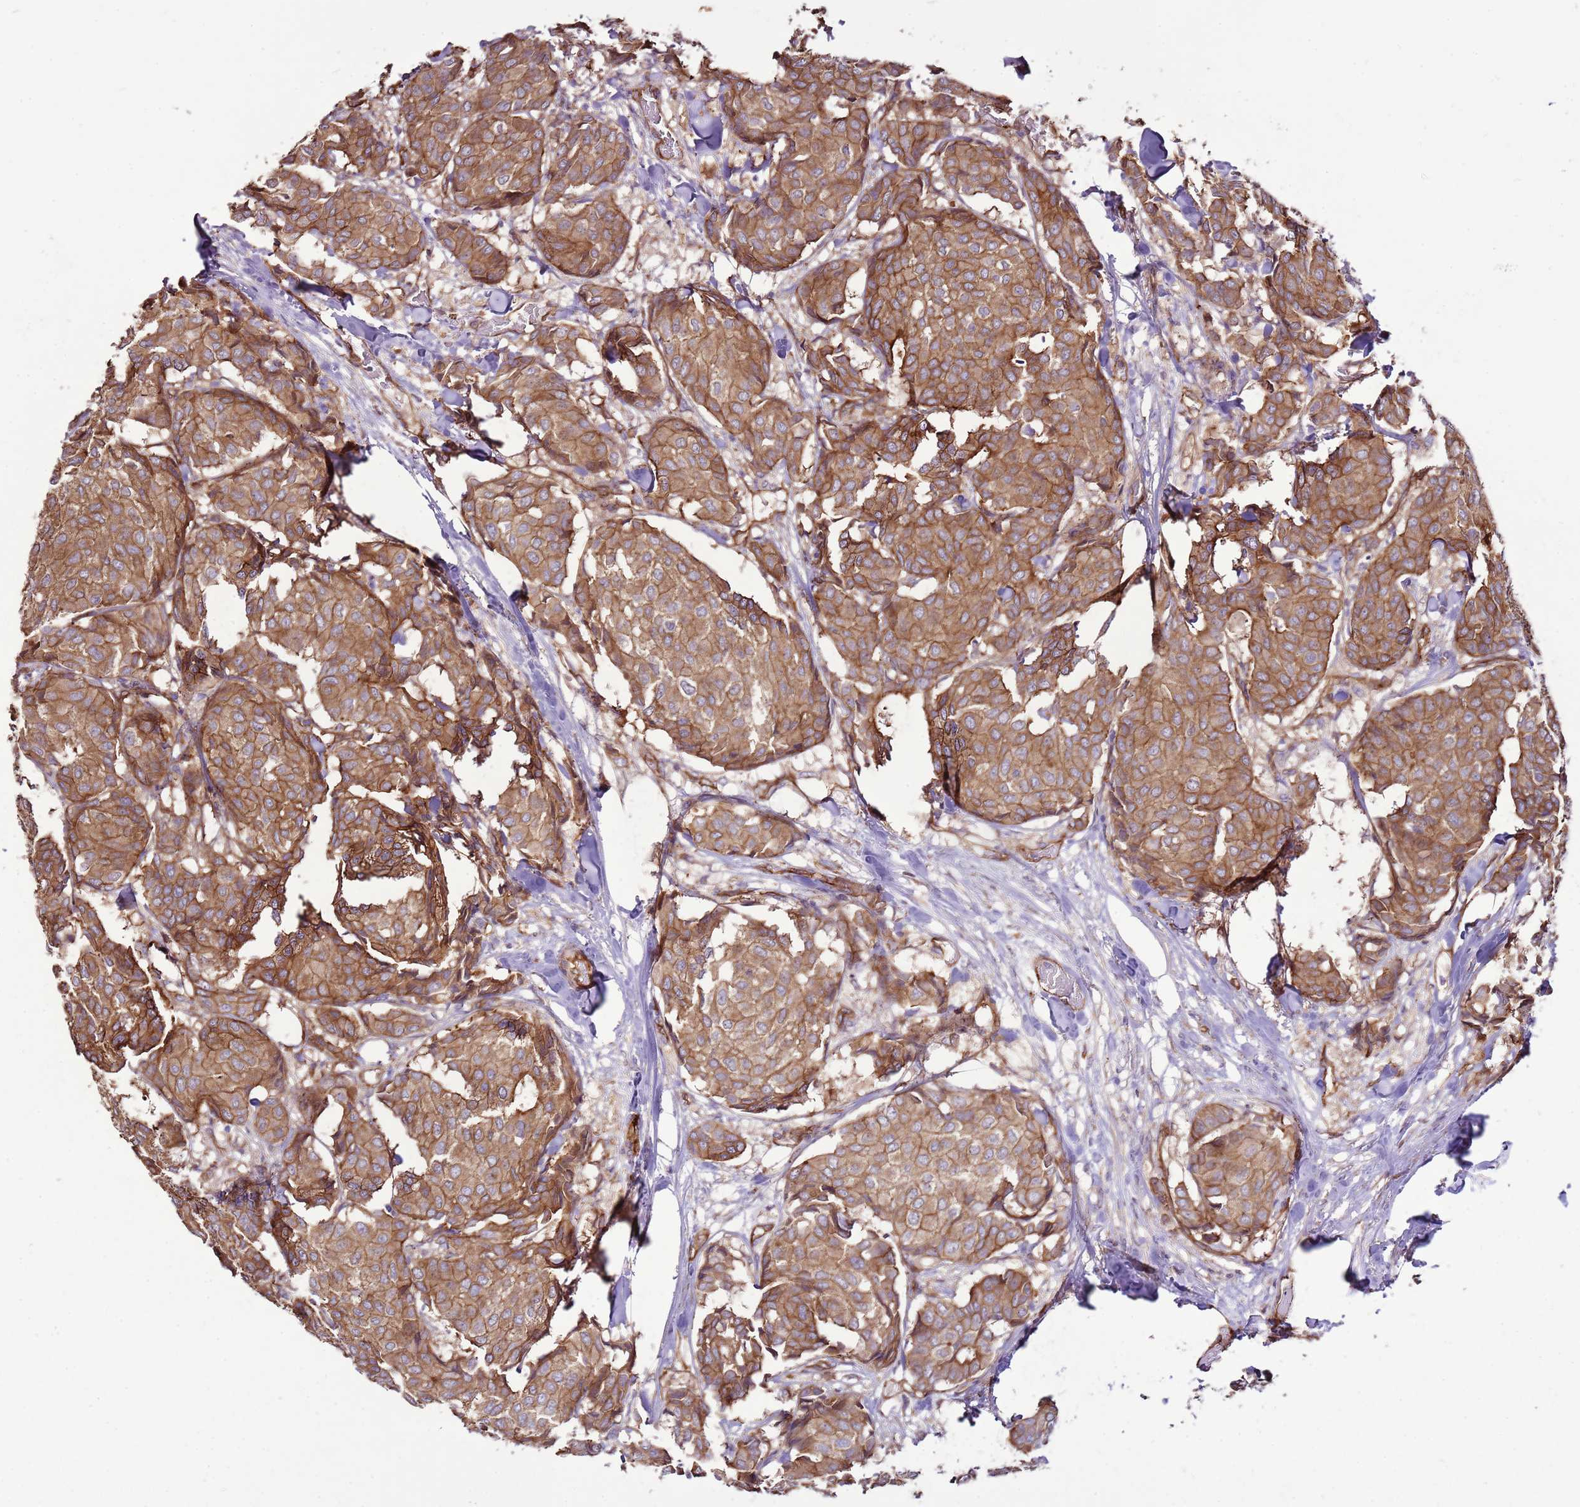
{"staining": {"intensity": "moderate", "quantity": ">75%", "location": "cytoplasmic/membranous"}, "tissue": "breast cancer", "cell_type": "Tumor cells", "image_type": "cancer", "snomed": [{"axis": "morphology", "description": "Duct carcinoma"}, {"axis": "topography", "description": "Breast"}], "caption": "There is medium levels of moderate cytoplasmic/membranous positivity in tumor cells of infiltrating ductal carcinoma (breast), as demonstrated by immunohistochemical staining (brown color).", "gene": "ZNF827", "patient": {"sex": "female", "age": 75}}